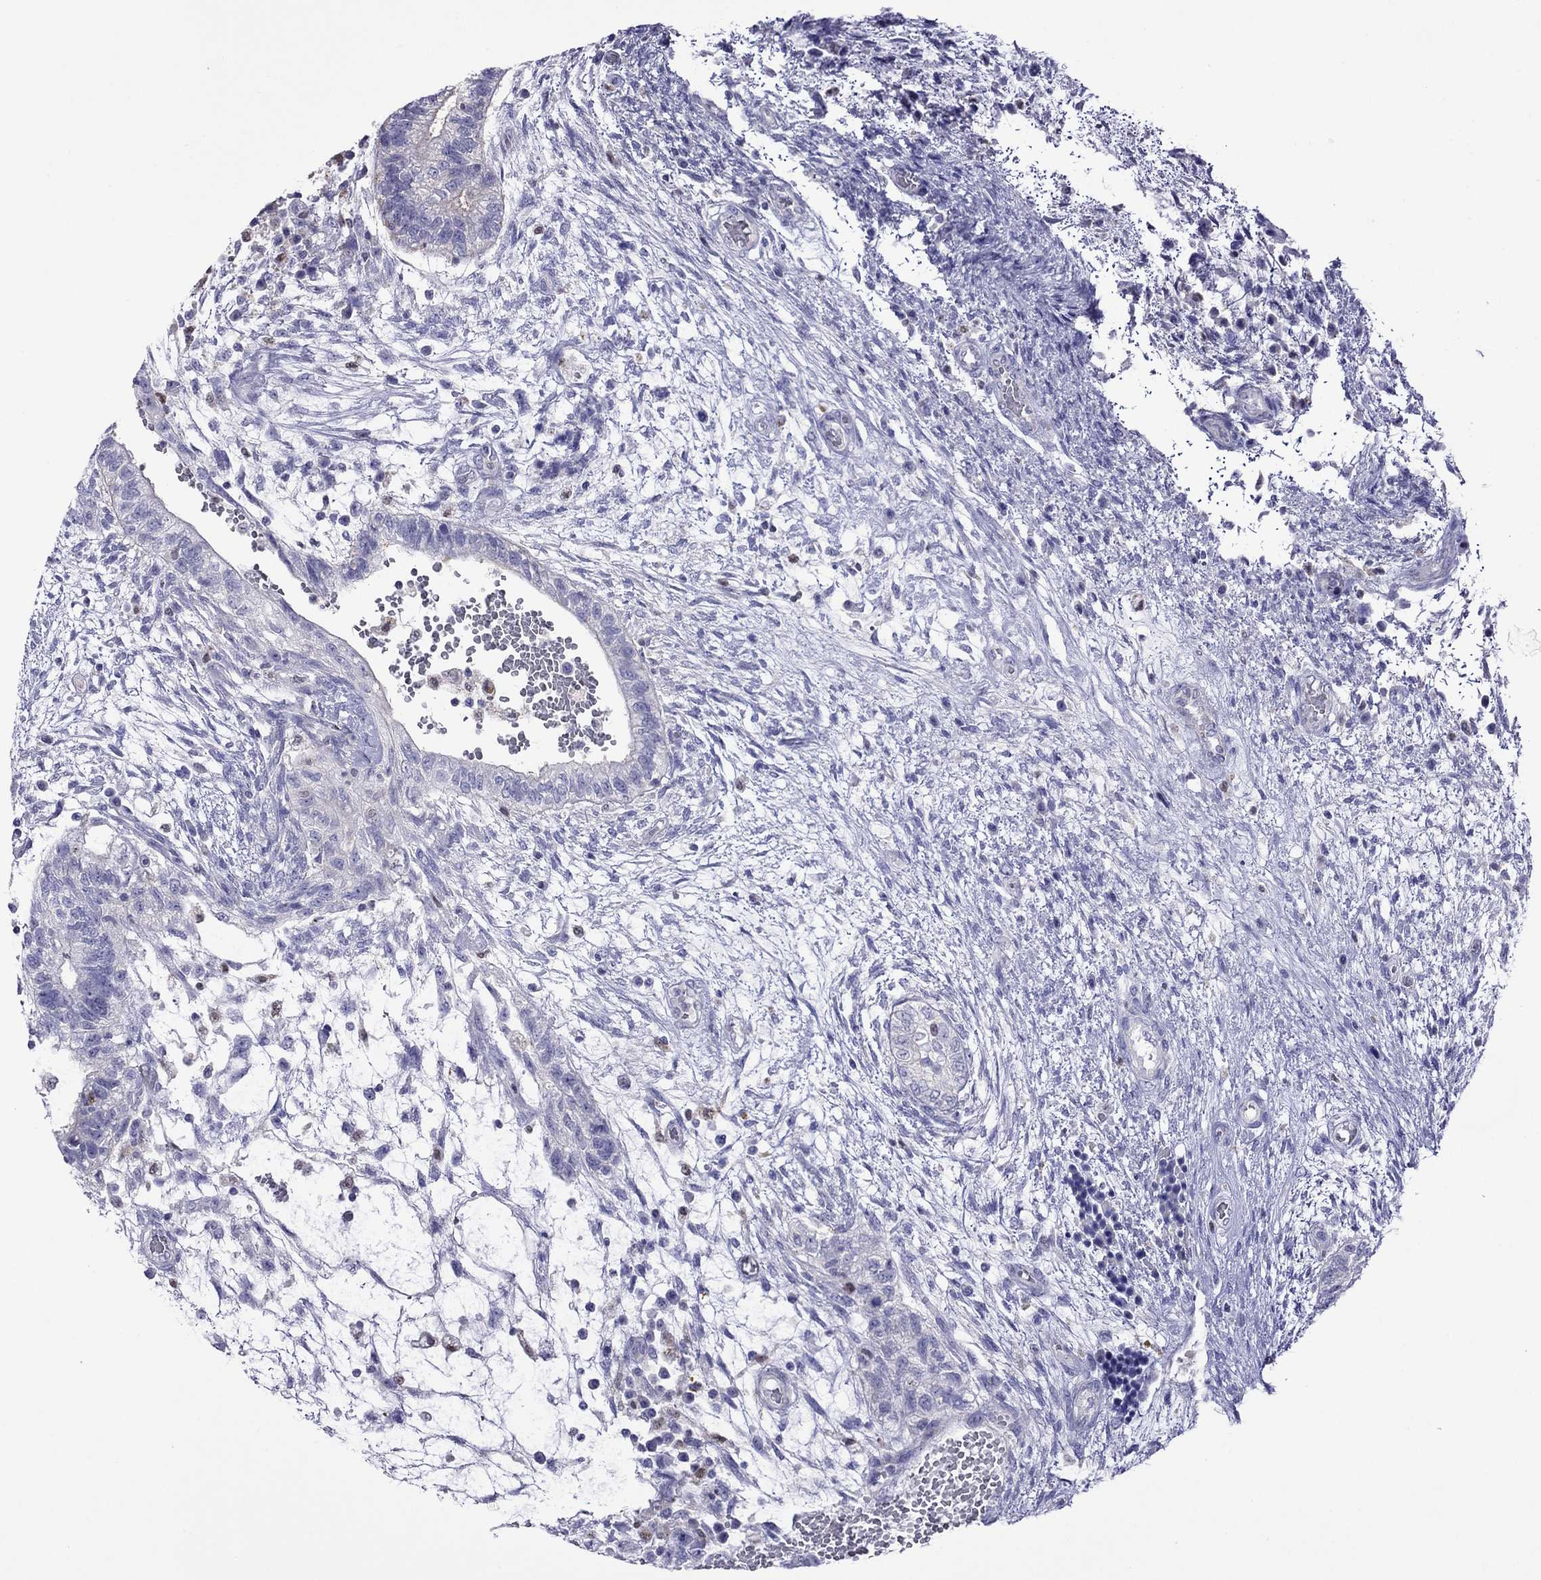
{"staining": {"intensity": "negative", "quantity": "none", "location": "none"}, "tissue": "testis cancer", "cell_type": "Tumor cells", "image_type": "cancer", "snomed": [{"axis": "morphology", "description": "Normal tissue, NOS"}, {"axis": "morphology", "description": "Carcinoma, Embryonal, NOS"}, {"axis": "topography", "description": "Testis"}, {"axis": "topography", "description": "Epididymis"}], "caption": "IHC of embryonal carcinoma (testis) exhibits no staining in tumor cells. (Stains: DAB immunohistochemistry (IHC) with hematoxylin counter stain, Microscopy: brightfield microscopy at high magnification).", "gene": "MPZ", "patient": {"sex": "male", "age": 32}}